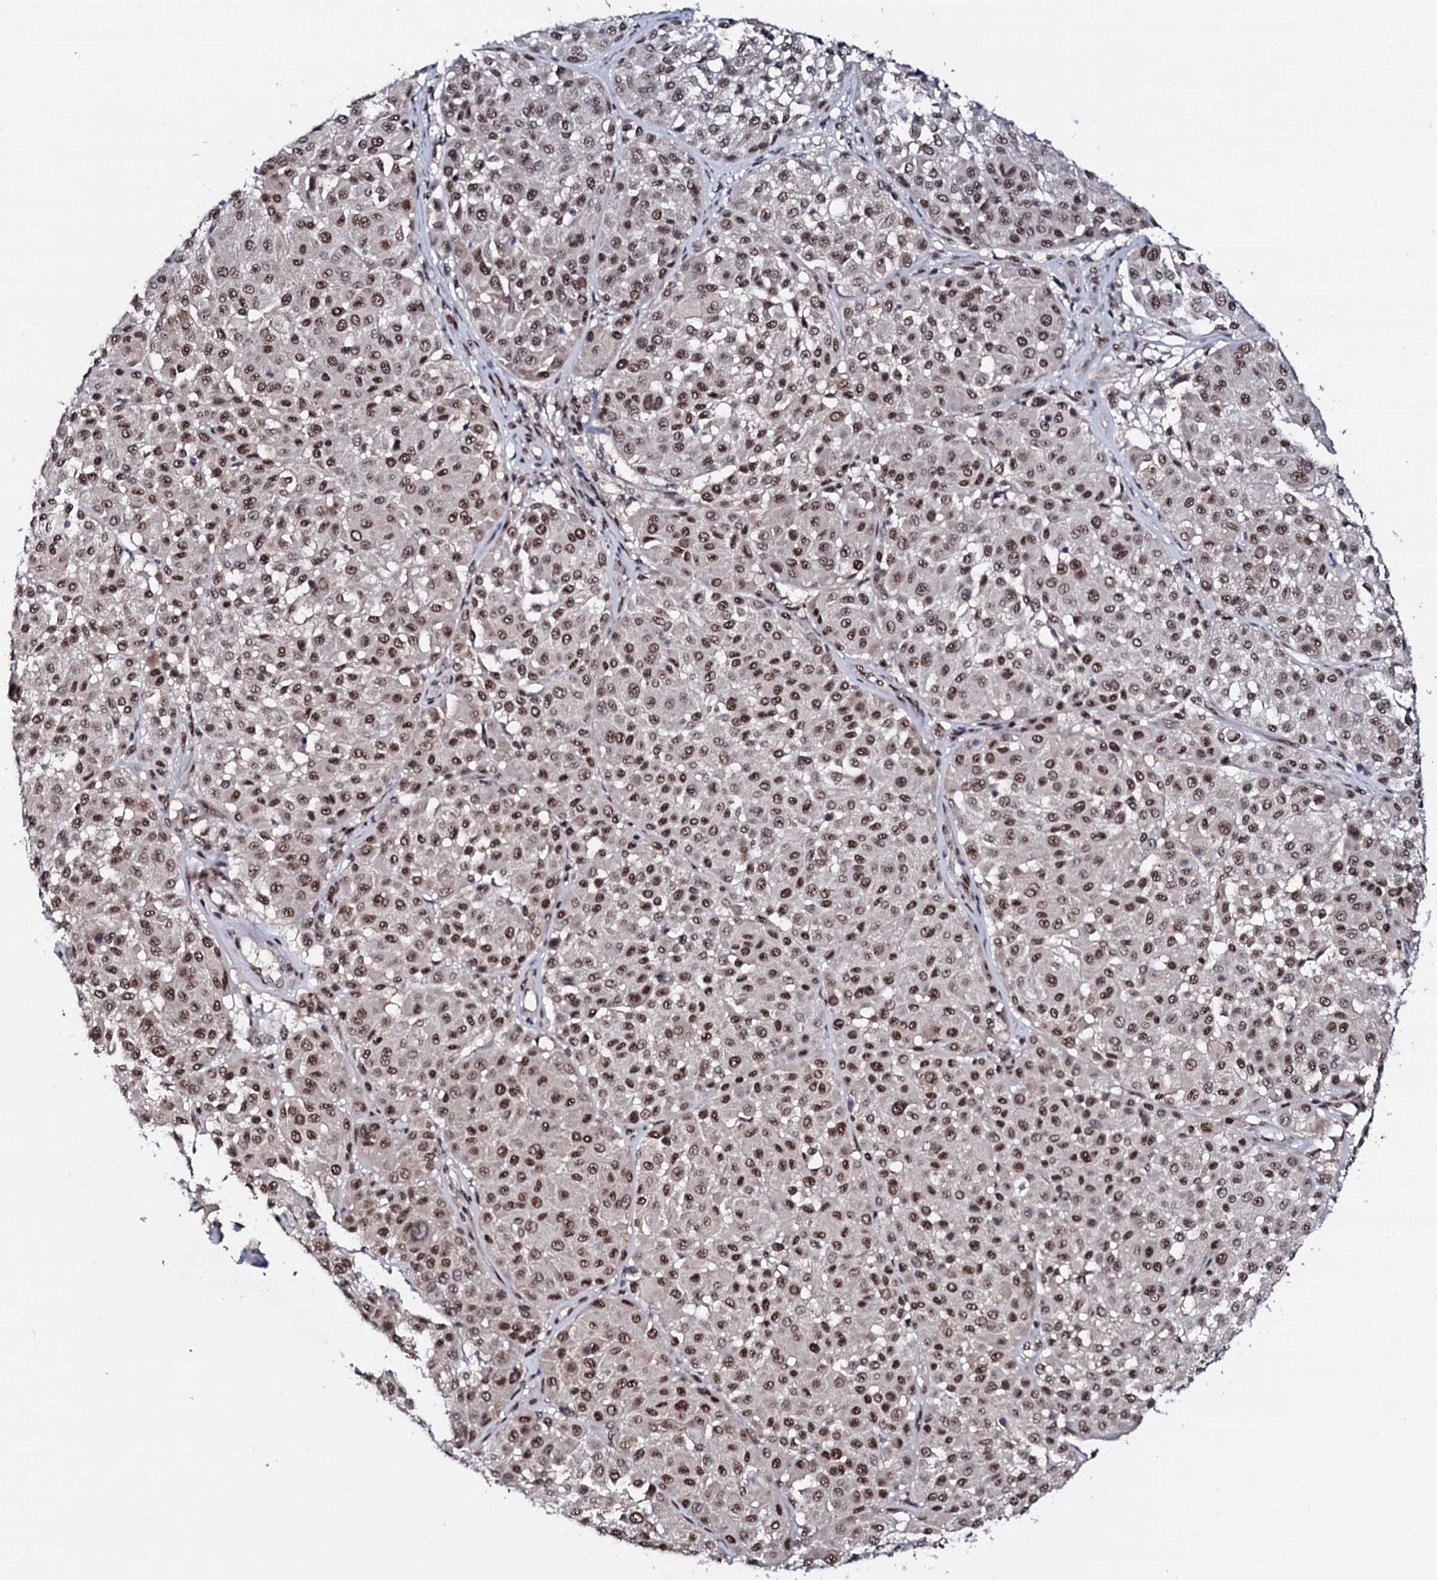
{"staining": {"intensity": "moderate", "quantity": ">75%", "location": "nuclear"}, "tissue": "melanoma", "cell_type": "Tumor cells", "image_type": "cancer", "snomed": [{"axis": "morphology", "description": "Malignant melanoma, Metastatic site"}, {"axis": "topography", "description": "Soft tissue"}], "caption": "Tumor cells exhibit medium levels of moderate nuclear expression in about >75% of cells in melanoma.", "gene": "PRPF18", "patient": {"sex": "male", "age": 41}}